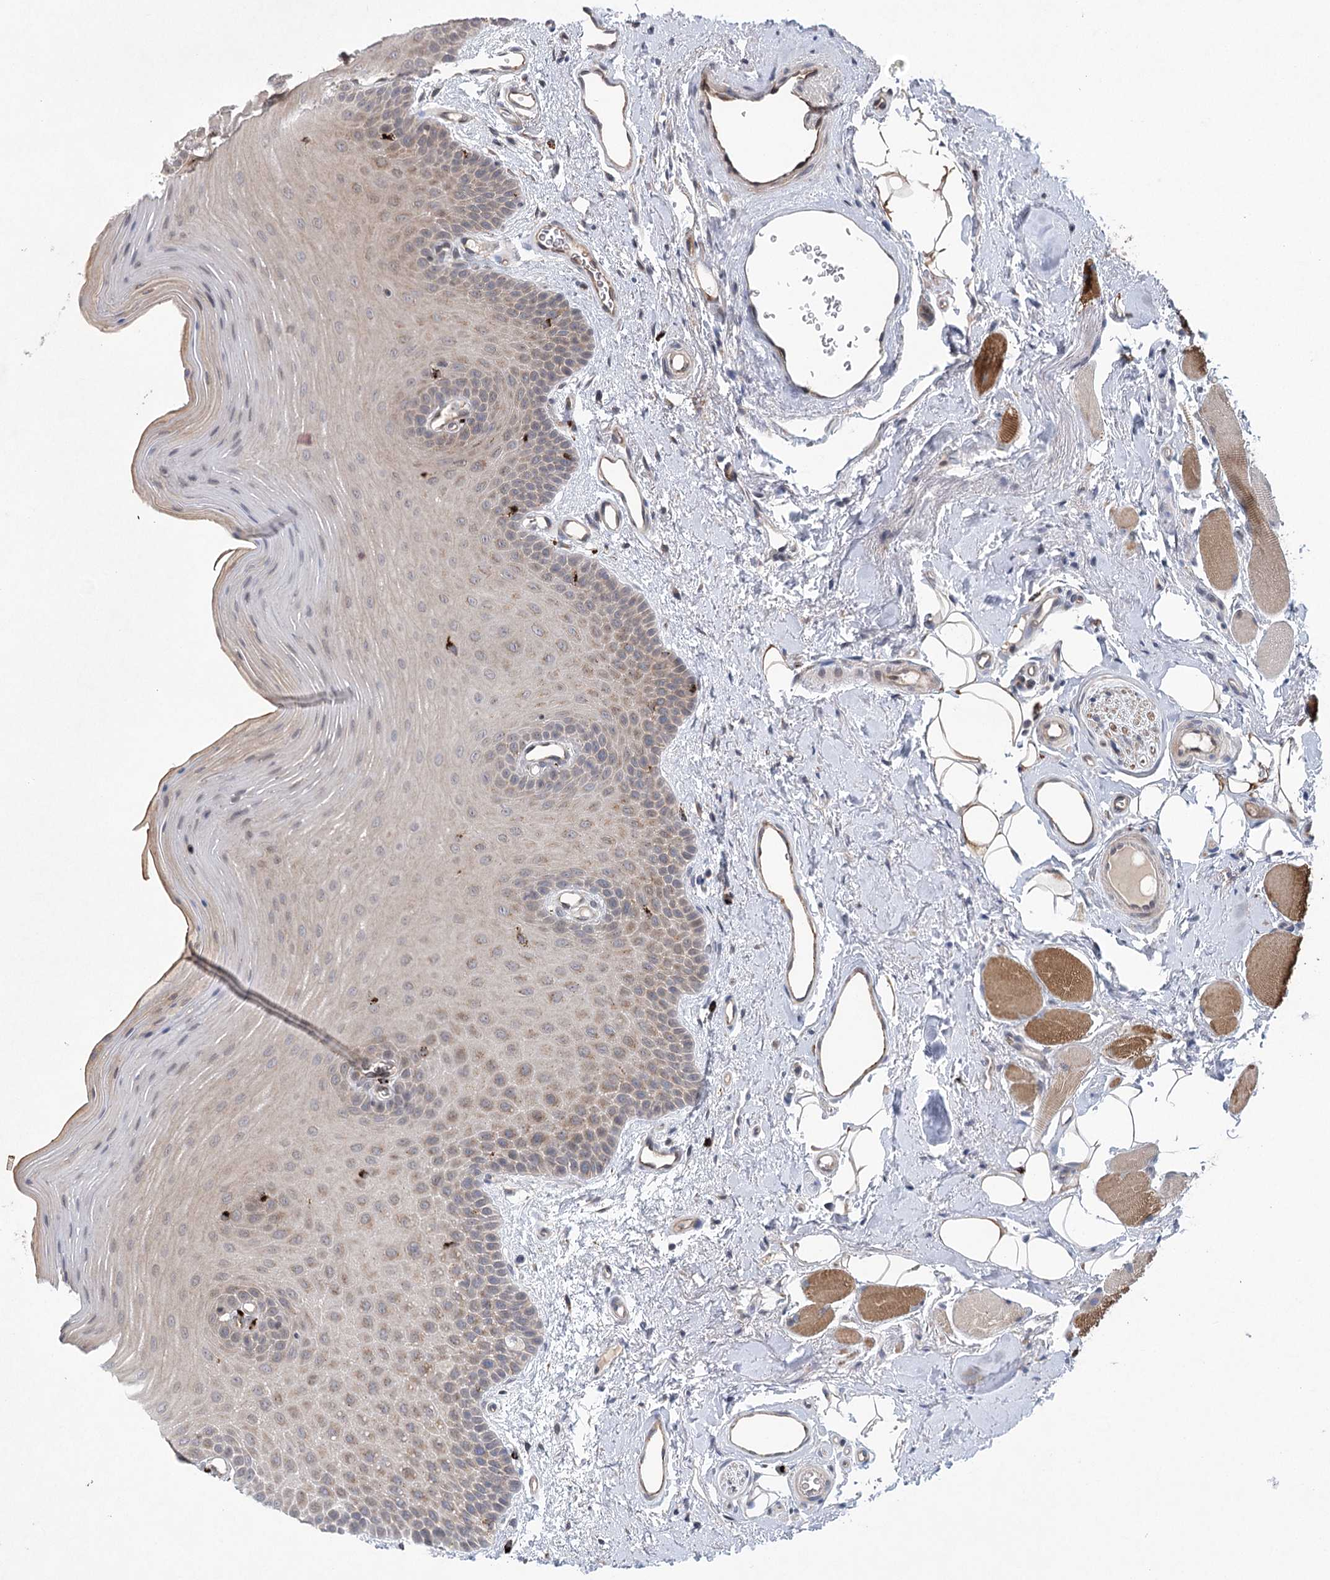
{"staining": {"intensity": "weak", "quantity": ">75%", "location": "cytoplasmic/membranous"}, "tissue": "oral mucosa", "cell_type": "Squamous epithelial cells", "image_type": "normal", "snomed": [{"axis": "morphology", "description": "Normal tissue, NOS"}, {"axis": "topography", "description": "Oral tissue"}], "caption": "Immunohistochemical staining of benign human oral mucosa exhibits low levels of weak cytoplasmic/membranous expression in approximately >75% of squamous epithelial cells.", "gene": "METTL24", "patient": {"sex": "male", "age": 68}}